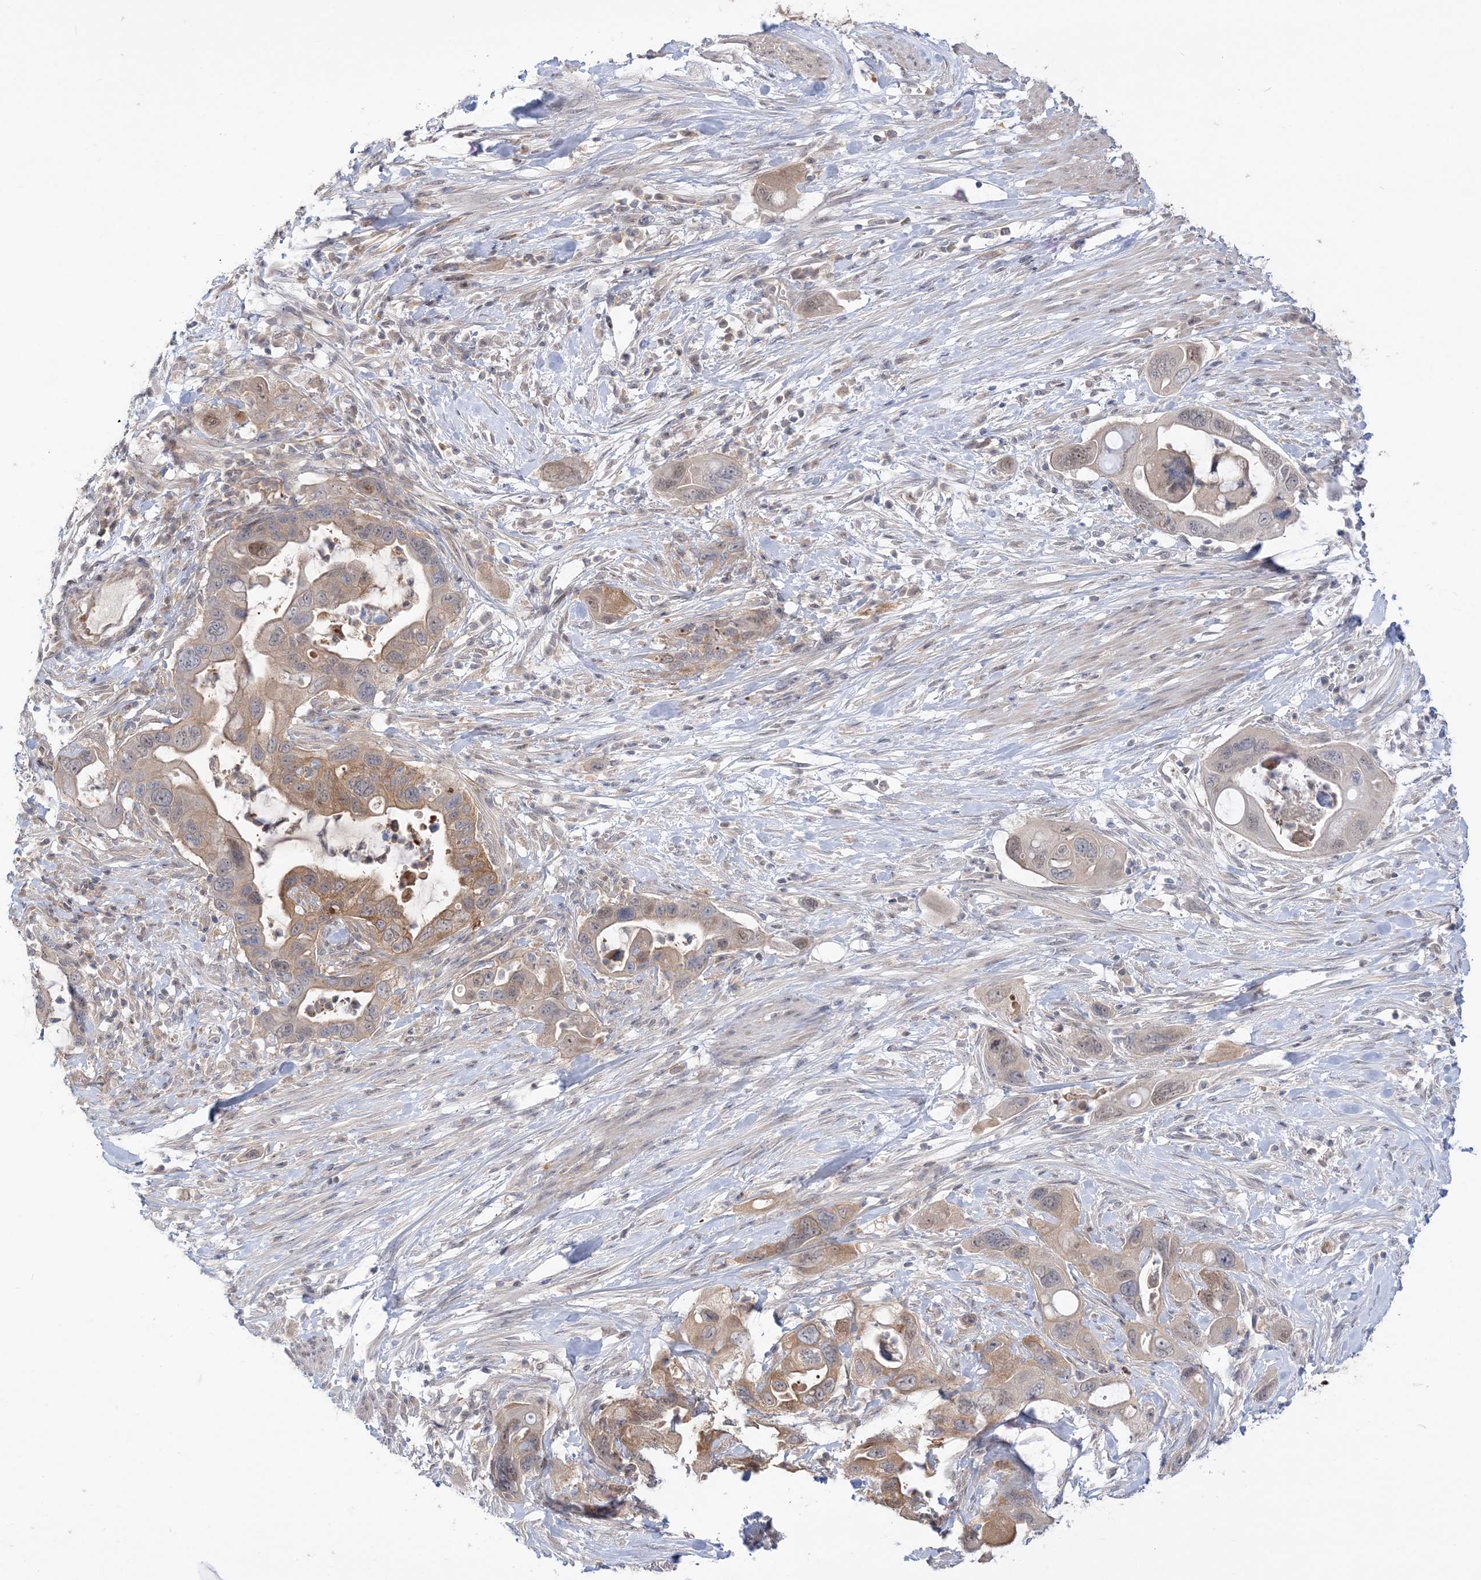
{"staining": {"intensity": "moderate", "quantity": "<25%", "location": "cytoplasmic/membranous"}, "tissue": "pancreatic cancer", "cell_type": "Tumor cells", "image_type": "cancer", "snomed": [{"axis": "morphology", "description": "Adenocarcinoma, NOS"}, {"axis": "topography", "description": "Pancreas"}], "caption": "Immunohistochemical staining of human adenocarcinoma (pancreatic) exhibits low levels of moderate cytoplasmic/membranous positivity in approximately <25% of tumor cells.", "gene": "THADA", "patient": {"sex": "female", "age": 71}}